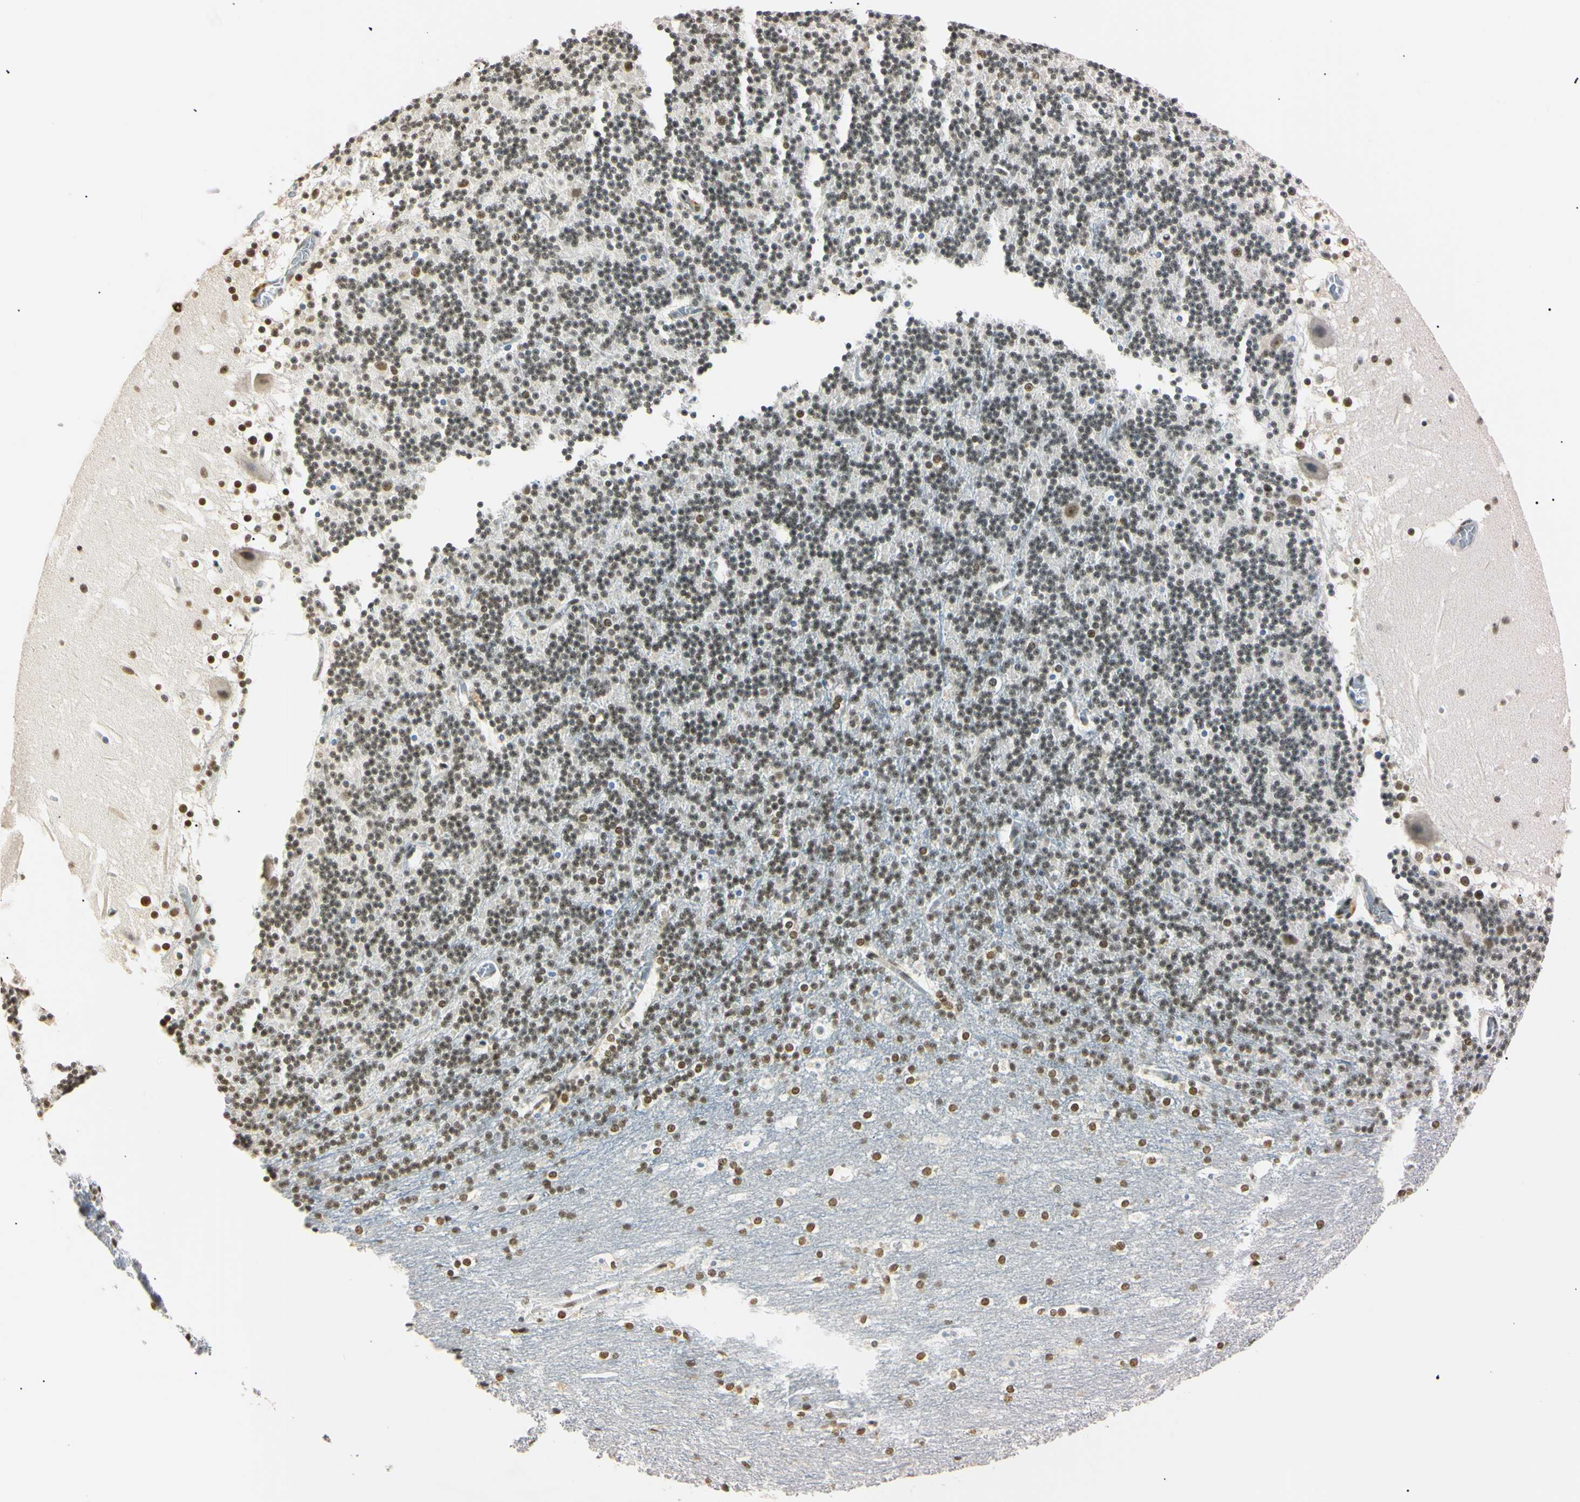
{"staining": {"intensity": "moderate", "quantity": ">75%", "location": "nuclear"}, "tissue": "cerebellum", "cell_type": "Cells in granular layer", "image_type": "normal", "snomed": [{"axis": "morphology", "description": "Normal tissue, NOS"}, {"axis": "topography", "description": "Cerebellum"}], "caption": "Cerebellum stained with DAB (3,3'-diaminobenzidine) IHC reveals medium levels of moderate nuclear positivity in about >75% of cells in granular layer.", "gene": "SMARCA5", "patient": {"sex": "female", "age": 19}}